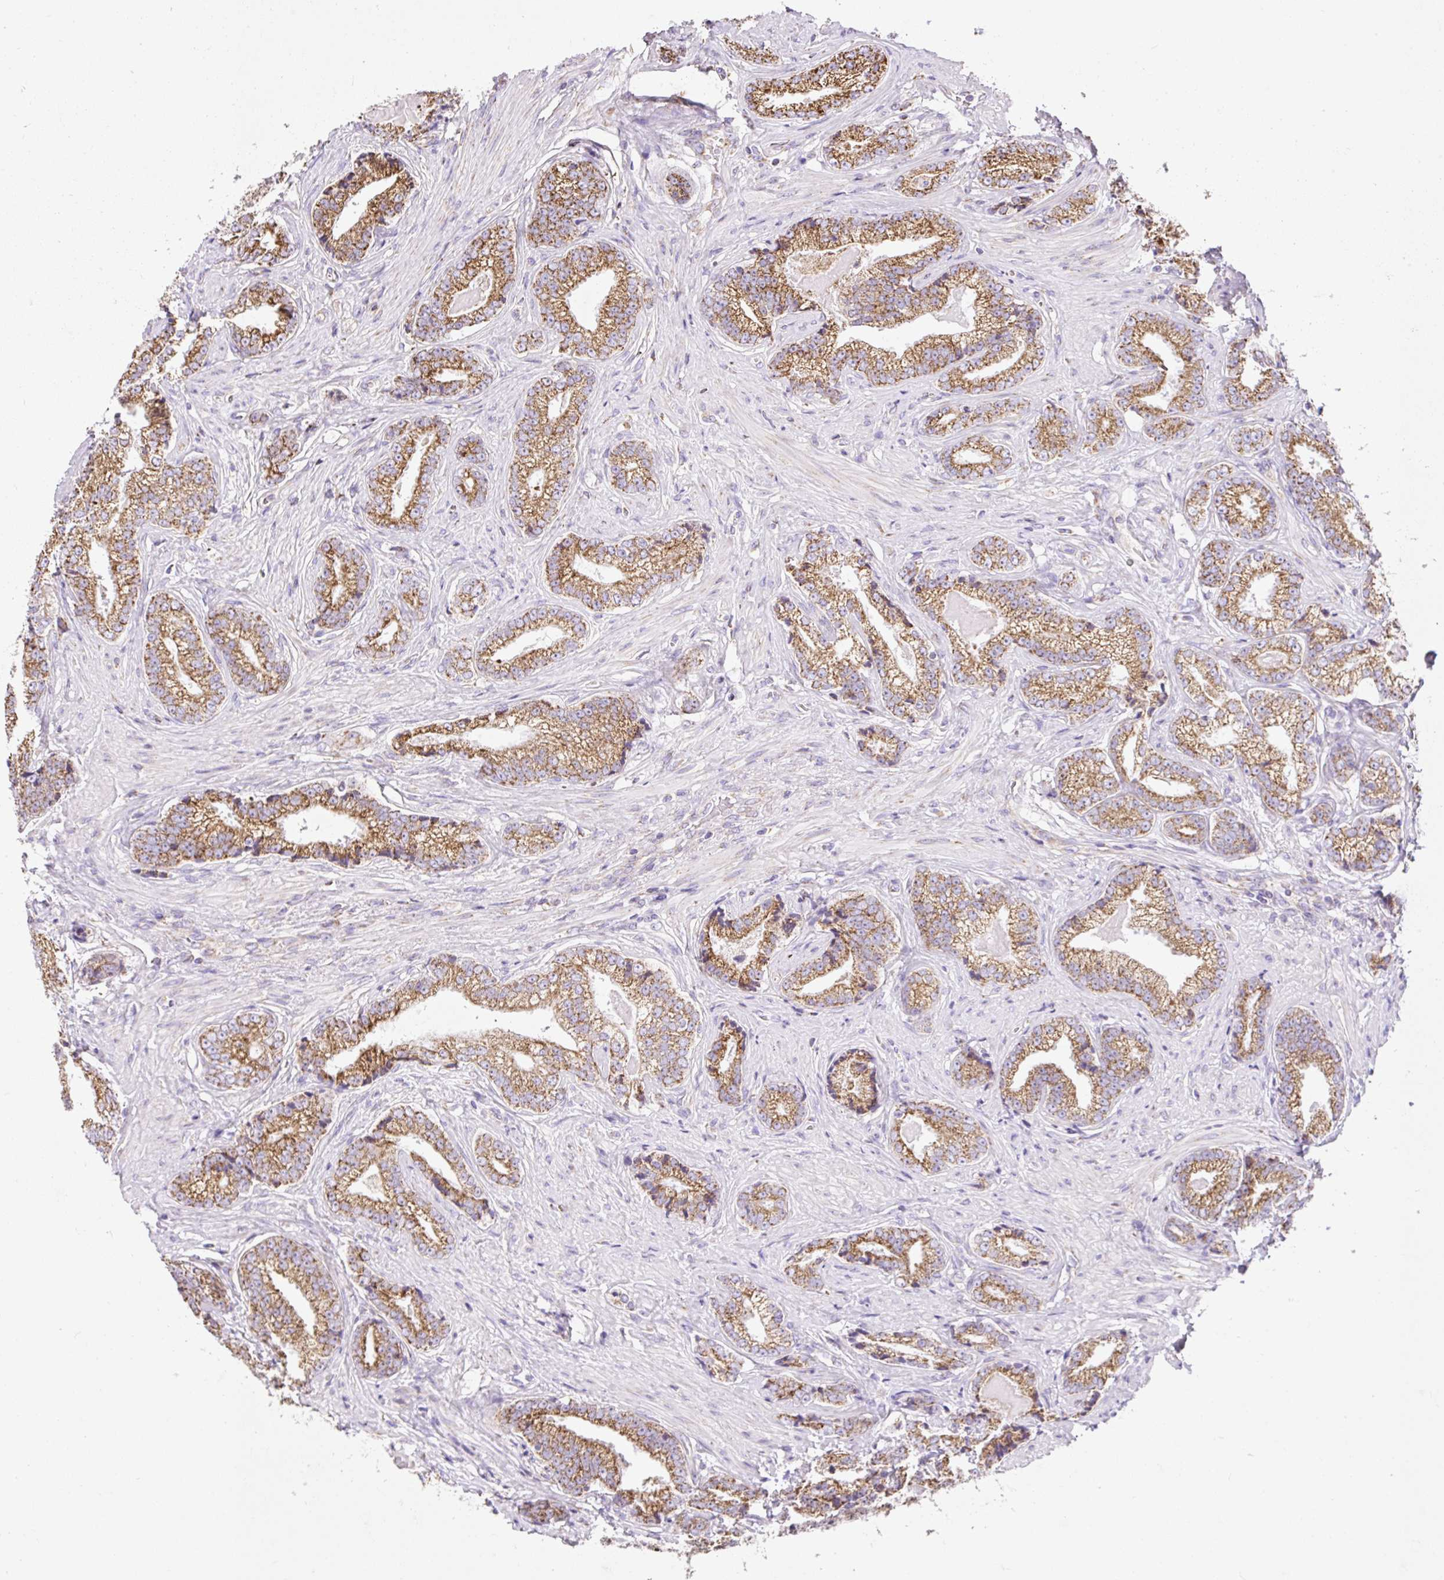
{"staining": {"intensity": "moderate", "quantity": ">75%", "location": "cytoplasmic/membranous"}, "tissue": "prostate cancer", "cell_type": "Tumor cells", "image_type": "cancer", "snomed": [{"axis": "morphology", "description": "Adenocarcinoma, Low grade"}, {"axis": "topography", "description": "Prostate"}], "caption": "Immunohistochemical staining of human adenocarcinoma (low-grade) (prostate) shows medium levels of moderate cytoplasmic/membranous protein staining in about >75% of tumor cells.", "gene": "DAAM2", "patient": {"sex": "male", "age": 61}}